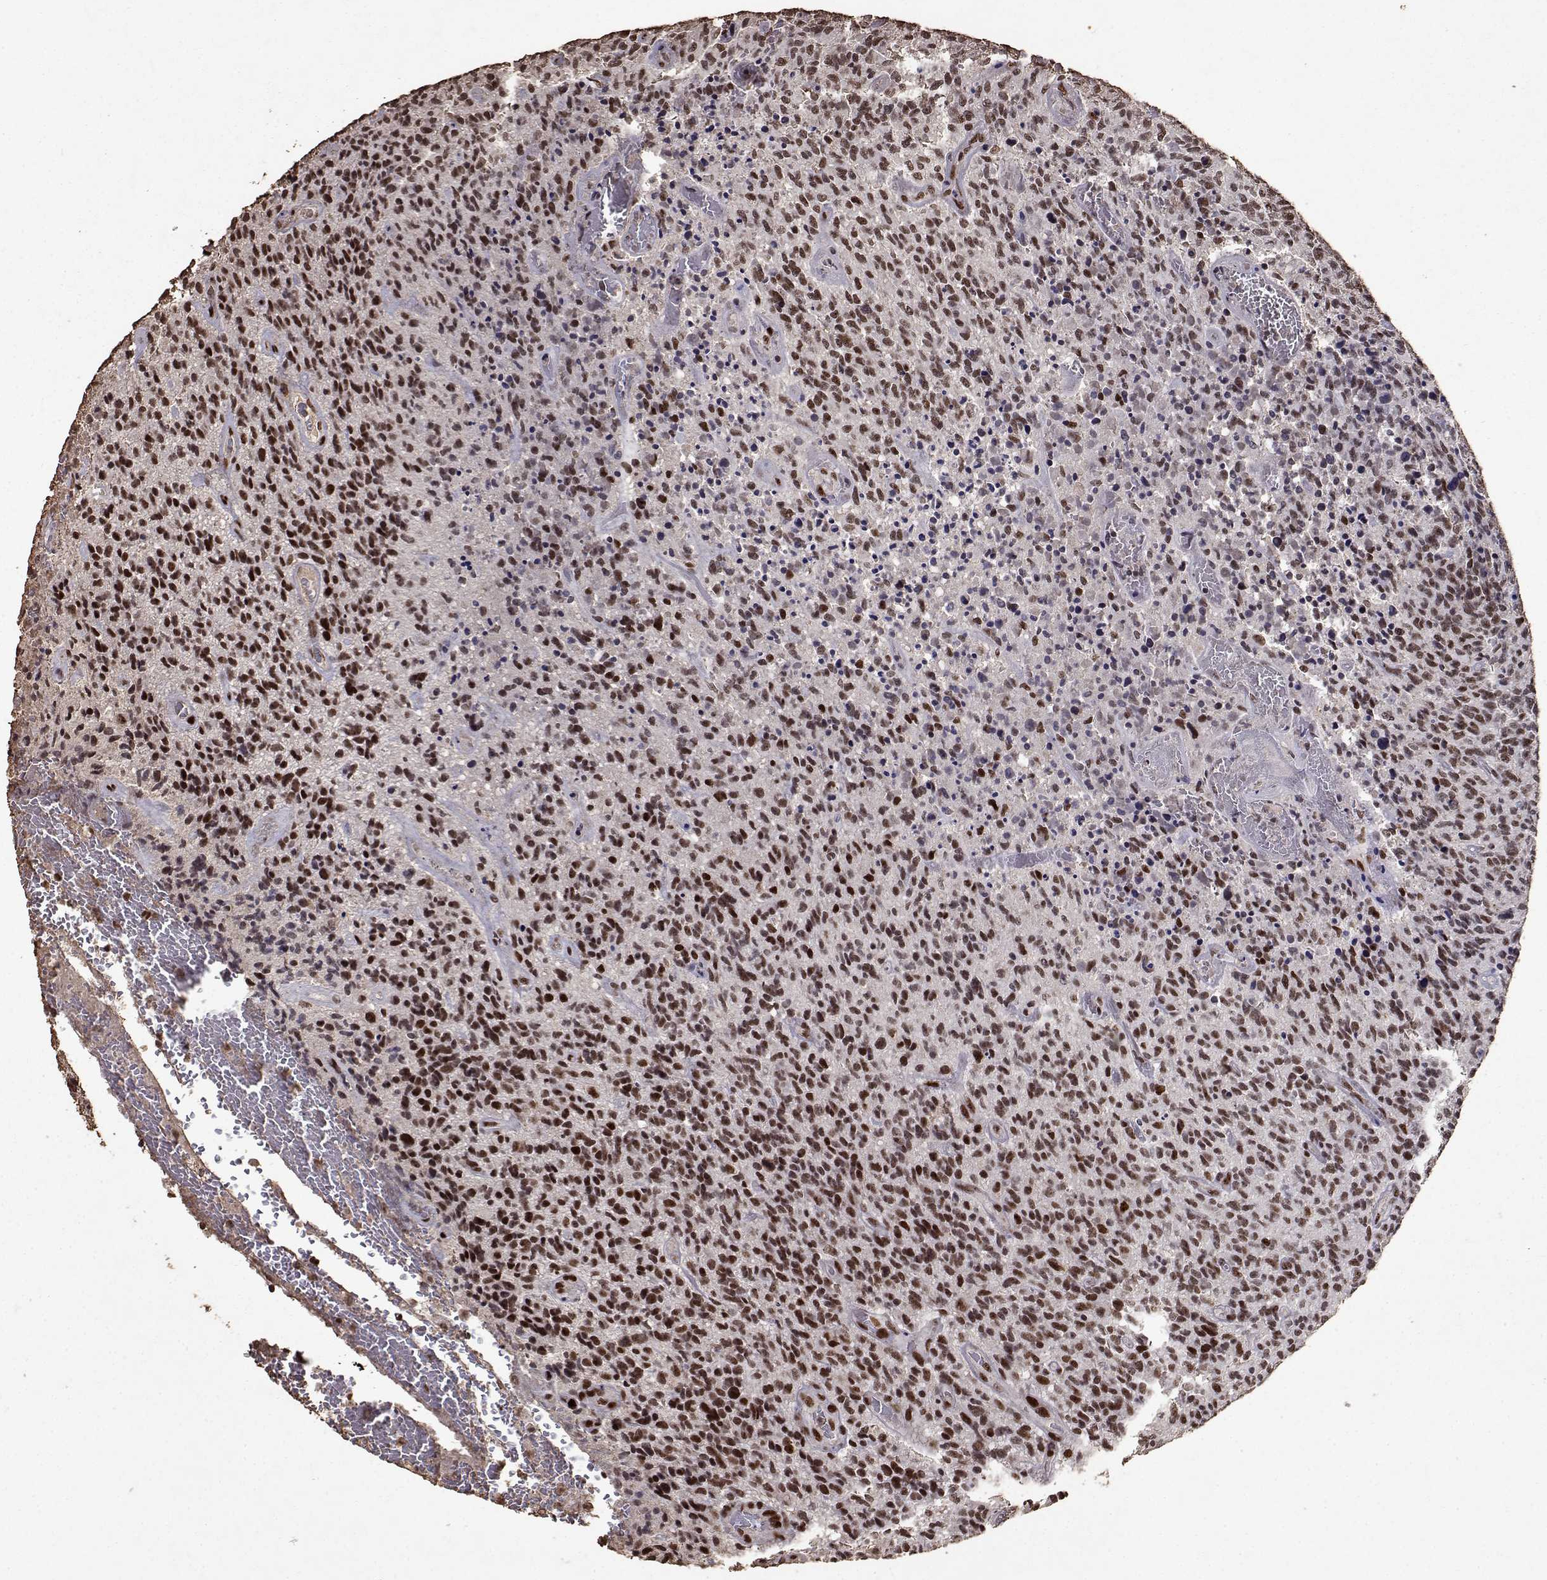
{"staining": {"intensity": "strong", "quantity": ">75%", "location": "nuclear"}, "tissue": "glioma", "cell_type": "Tumor cells", "image_type": "cancer", "snomed": [{"axis": "morphology", "description": "Glioma, malignant, High grade"}, {"axis": "topography", "description": "Brain"}], "caption": "Tumor cells exhibit high levels of strong nuclear positivity in approximately >75% of cells in human glioma. Immunohistochemistry (ihc) stains the protein in brown and the nuclei are stained blue.", "gene": "TOE1", "patient": {"sex": "male", "age": 76}}